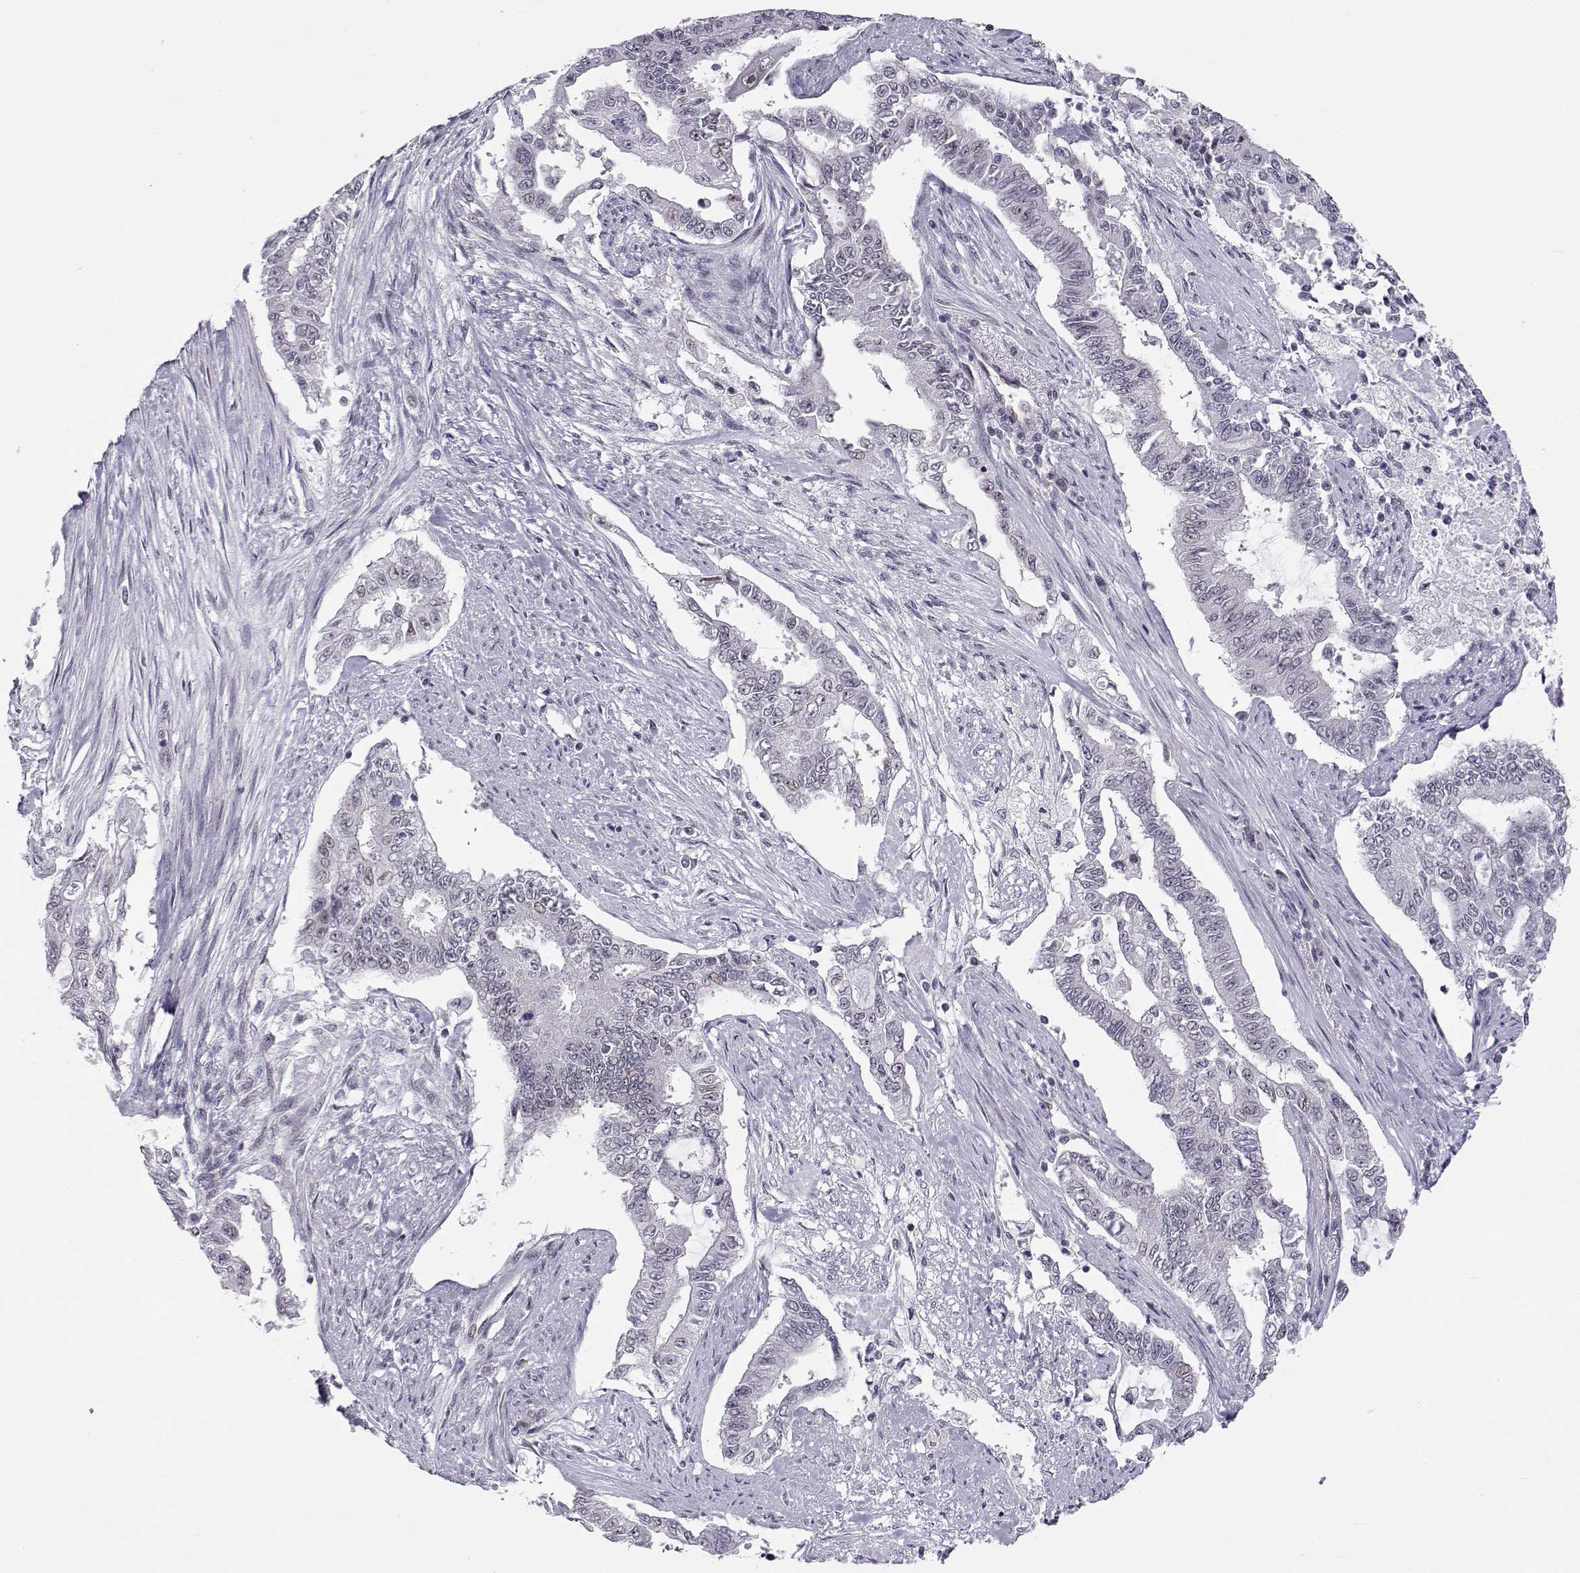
{"staining": {"intensity": "weak", "quantity": "<25%", "location": "nuclear"}, "tissue": "endometrial cancer", "cell_type": "Tumor cells", "image_type": "cancer", "snomed": [{"axis": "morphology", "description": "Adenocarcinoma, NOS"}, {"axis": "topography", "description": "Uterus"}], "caption": "This is a image of immunohistochemistry (IHC) staining of endometrial cancer, which shows no positivity in tumor cells.", "gene": "SIX6", "patient": {"sex": "female", "age": 59}}